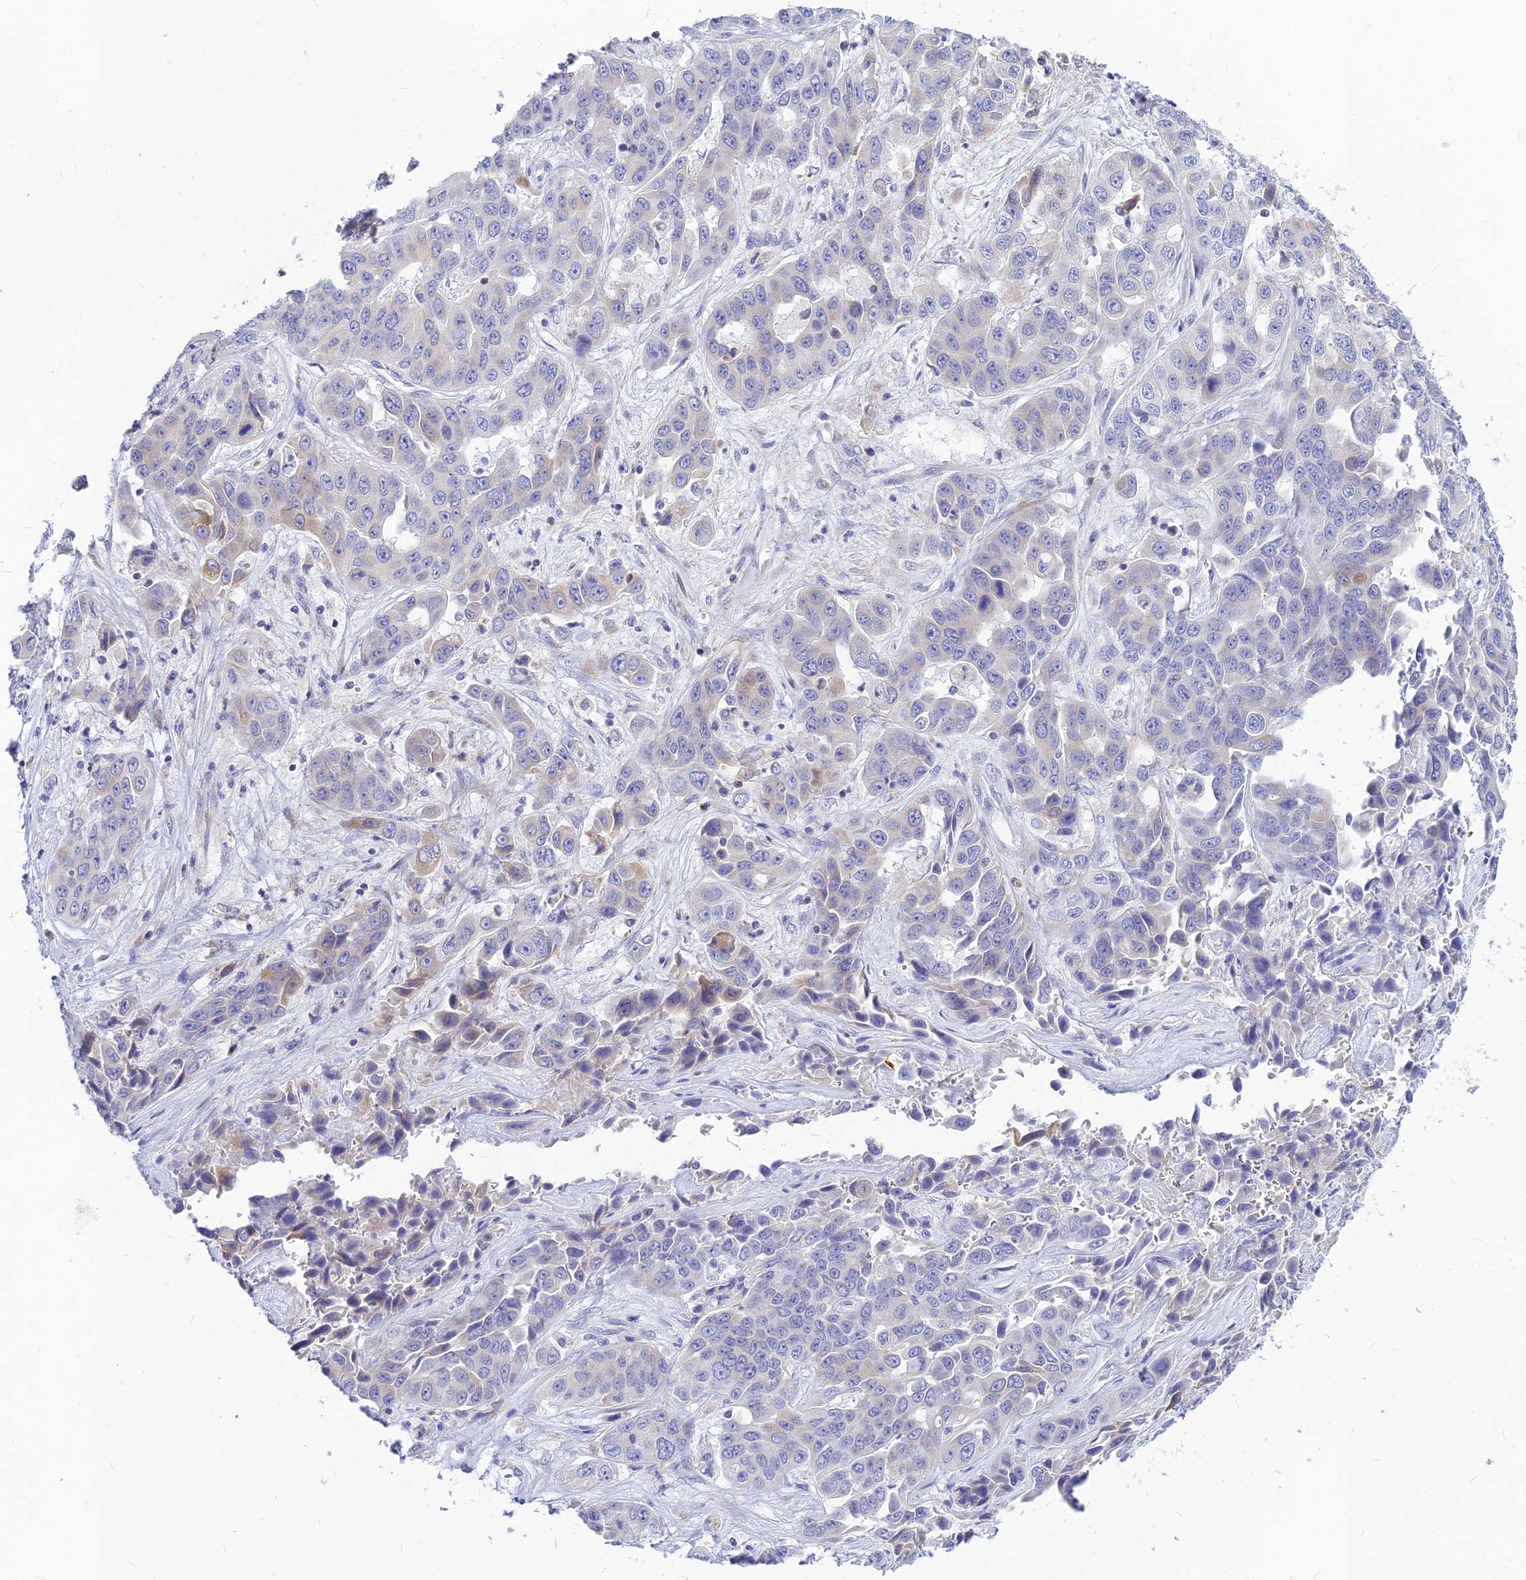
{"staining": {"intensity": "weak", "quantity": "<25%", "location": "cytoplasmic/membranous"}, "tissue": "liver cancer", "cell_type": "Tumor cells", "image_type": "cancer", "snomed": [{"axis": "morphology", "description": "Cholangiocarcinoma"}, {"axis": "topography", "description": "Liver"}], "caption": "High power microscopy image of an IHC micrograph of liver cancer (cholangiocarcinoma), revealing no significant positivity in tumor cells.", "gene": "CNOT6", "patient": {"sex": "female", "age": 52}}